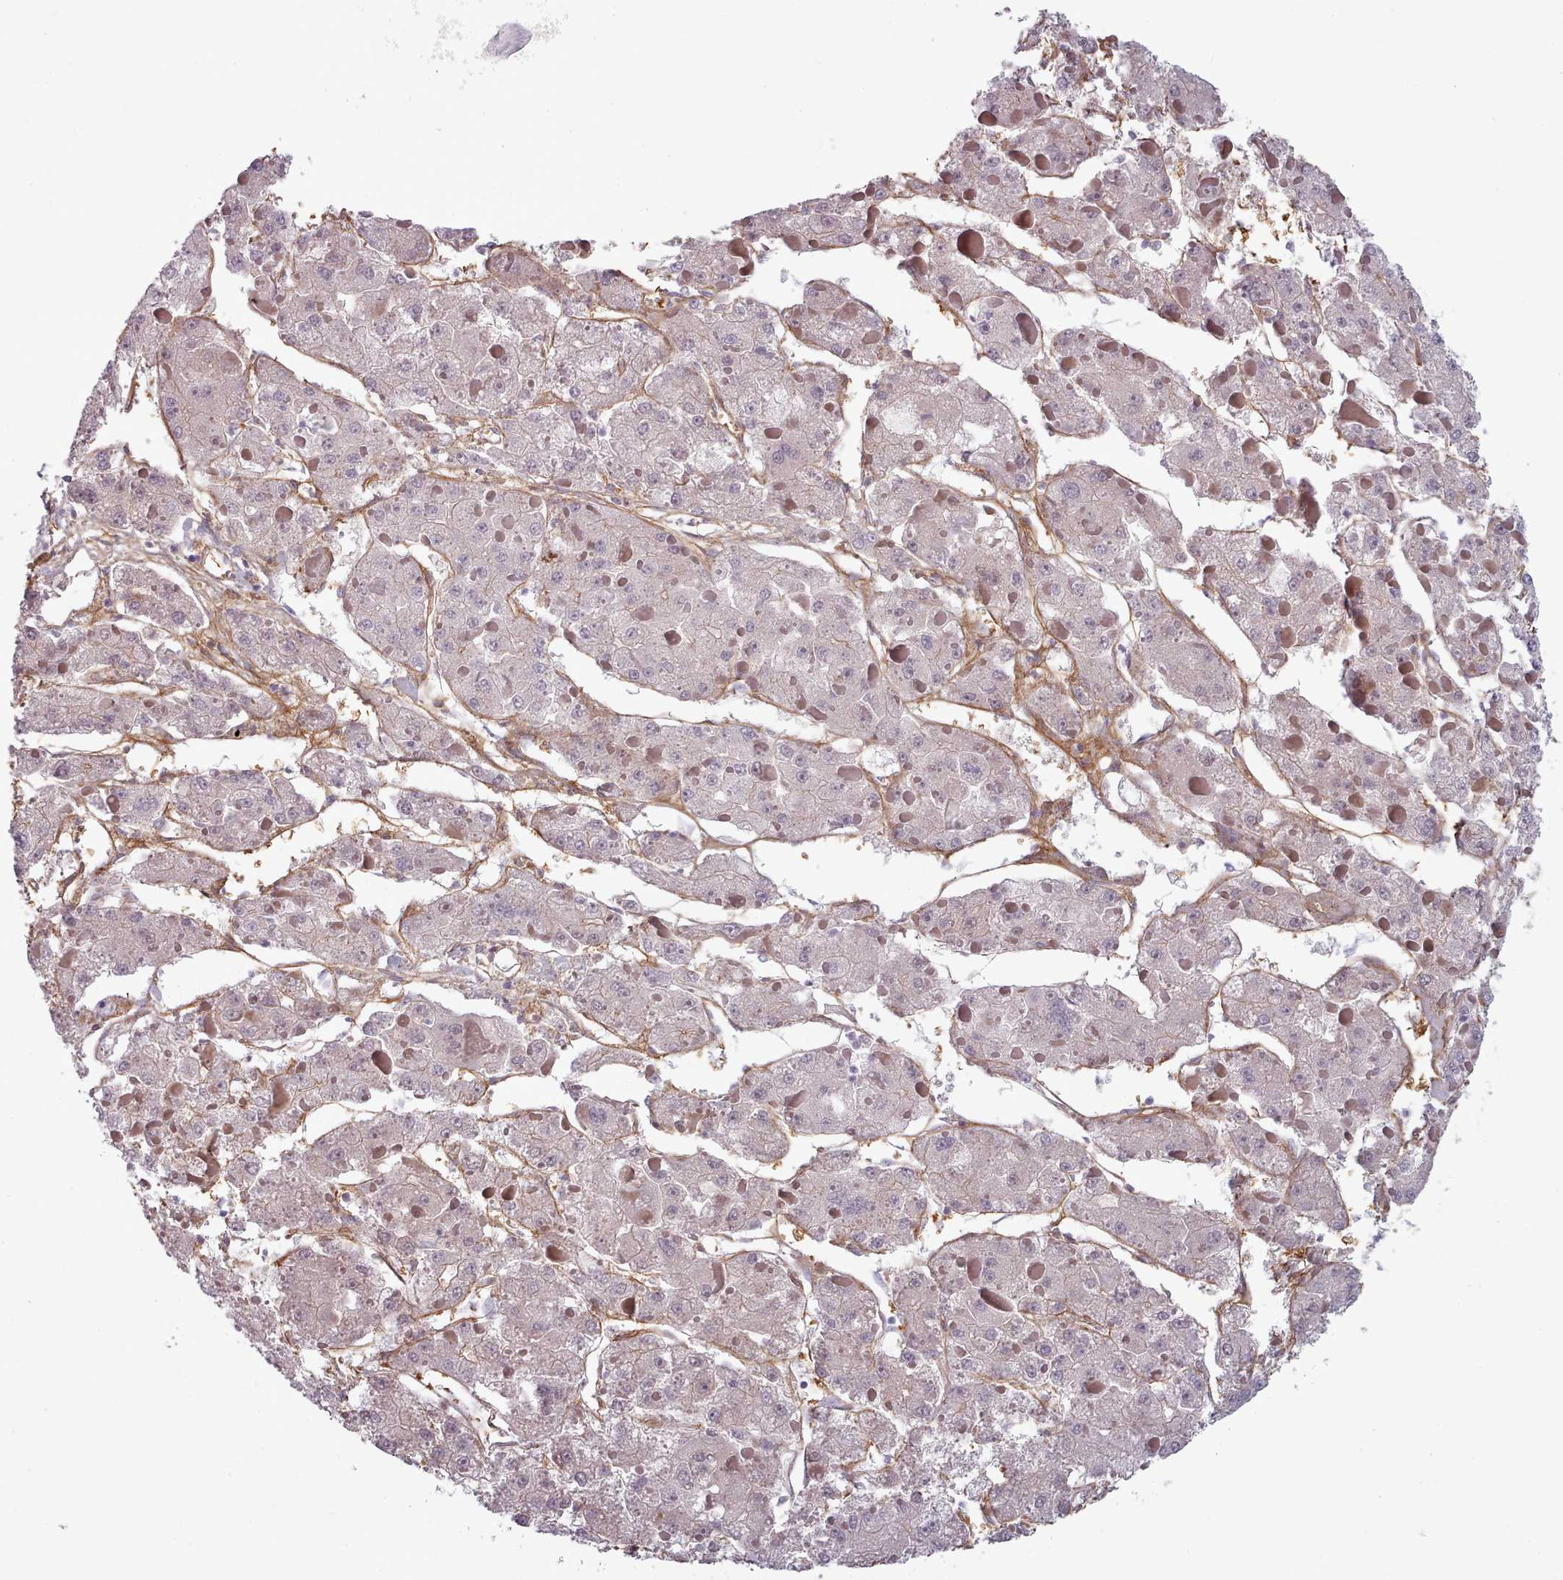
{"staining": {"intensity": "moderate", "quantity": "<25%", "location": "cytoplasmic/membranous,nuclear"}, "tissue": "liver cancer", "cell_type": "Tumor cells", "image_type": "cancer", "snomed": [{"axis": "morphology", "description": "Carcinoma, Hepatocellular, NOS"}, {"axis": "topography", "description": "Liver"}], "caption": "Immunohistochemistry of liver cancer displays low levels of moderate cytoplasmic/membranous and nuclear expression in approximately <25% of tumor cells.", "gene": "CLNS1A", "patient": {"sex": "female", "age": 73}}